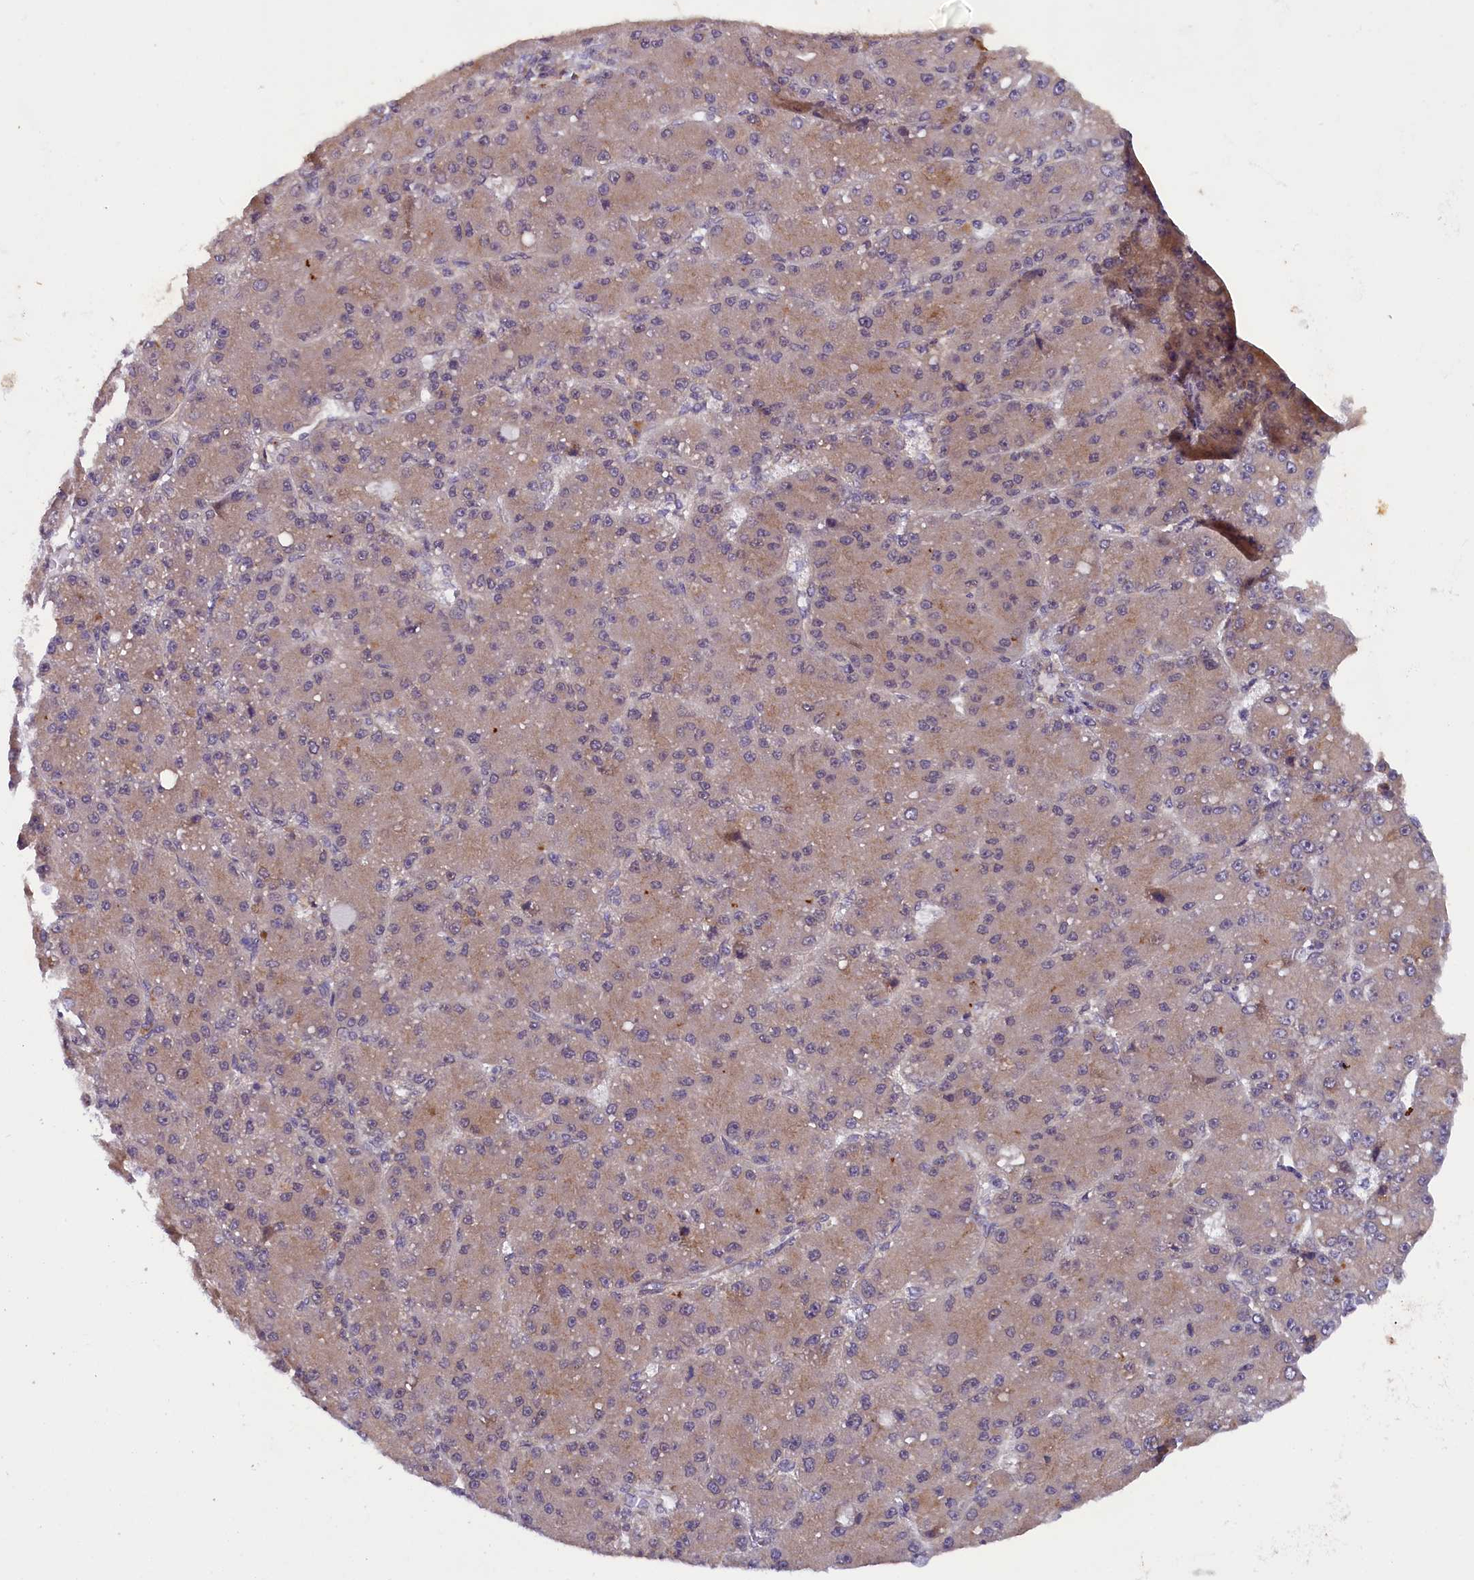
{"staining": {"intensity": "weak", "quantity": "25%-75%", "location": "cytoplasmic/membranous"}, "tissue": "liver cancer", "cell_type": "Tumor cells", "image_type": "cancer", "snomed": [{"axis": "morphology", "description": "Carcinoma, Hepatocellular, NOS"}, {"axis": "topography", "description": "Liver"}], "caption": "Immunohistochemical staining of human liver cancer (hepatocellular carcinoma) reveals low levels of weak cytoplasmic/membranous staining in approximately 25%-75% of tumor cells.", "gene": "CCDC9B", "patient": {"sex": "male", "age": 67}}